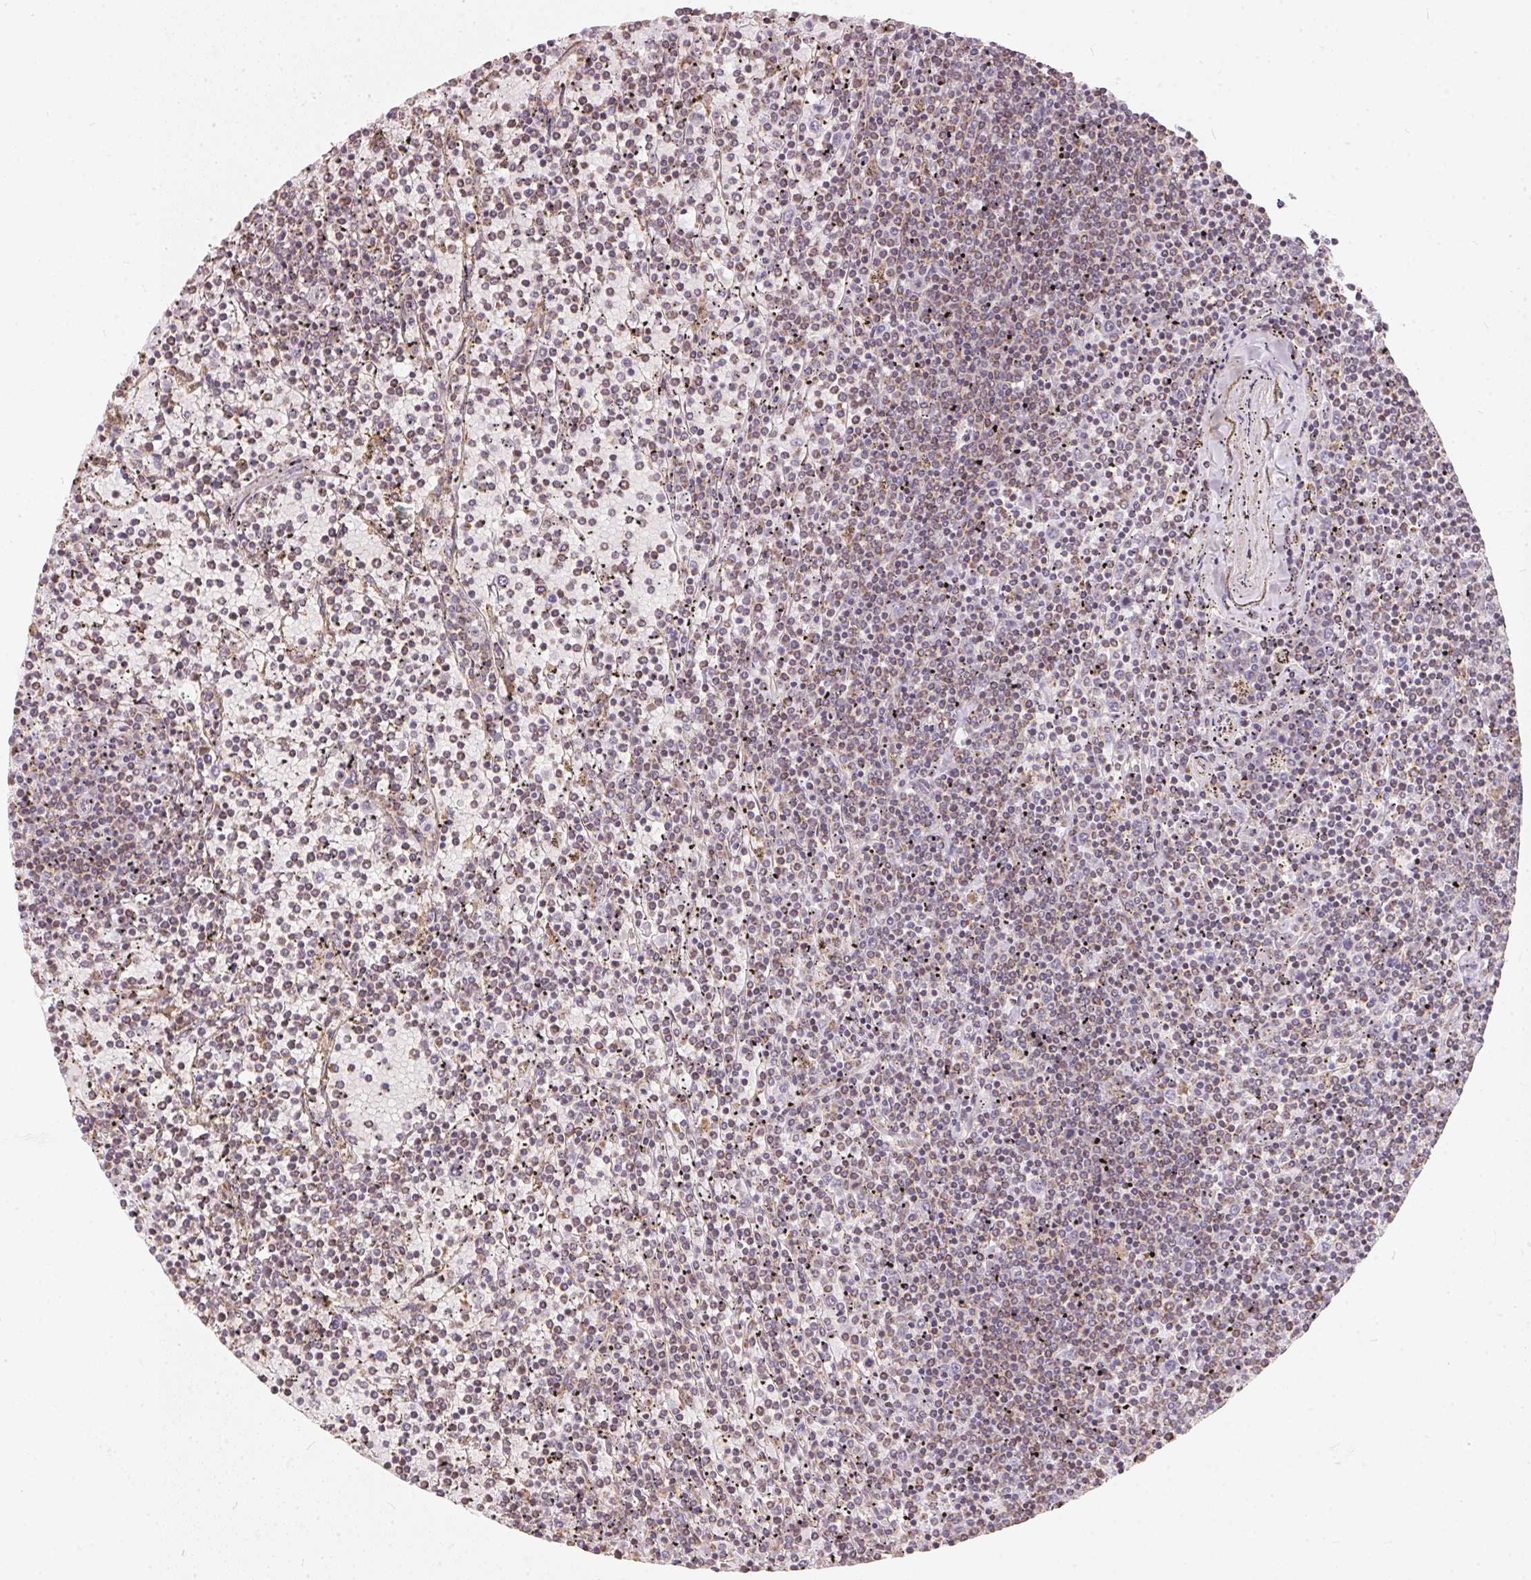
{"staining": {"intensity": "weak", "quantity": "25%-75%", "location": "cytoplasmic/membranous"}, "tissue": "lymphoma", "cell_type": "Tumor cells", "image_type": "cancer", "snomed": [{"axis": "morphology", "description": "Malignant lymphoma, non-Hodgkin's type, Low grade"}, {"axis": "topography", "description": "Spleen"}], "caption": "This photomicrograph reveals lymphoma stained with immunohistochemistry (IHC) to label a protein in brown. The cytoplasmic/membranous of tumor cells show weak positivity for the protein. Nuclei are counter-stained blue.", "gene": "VWA5B2", "patient": {"sex": "female", "age": 77}}